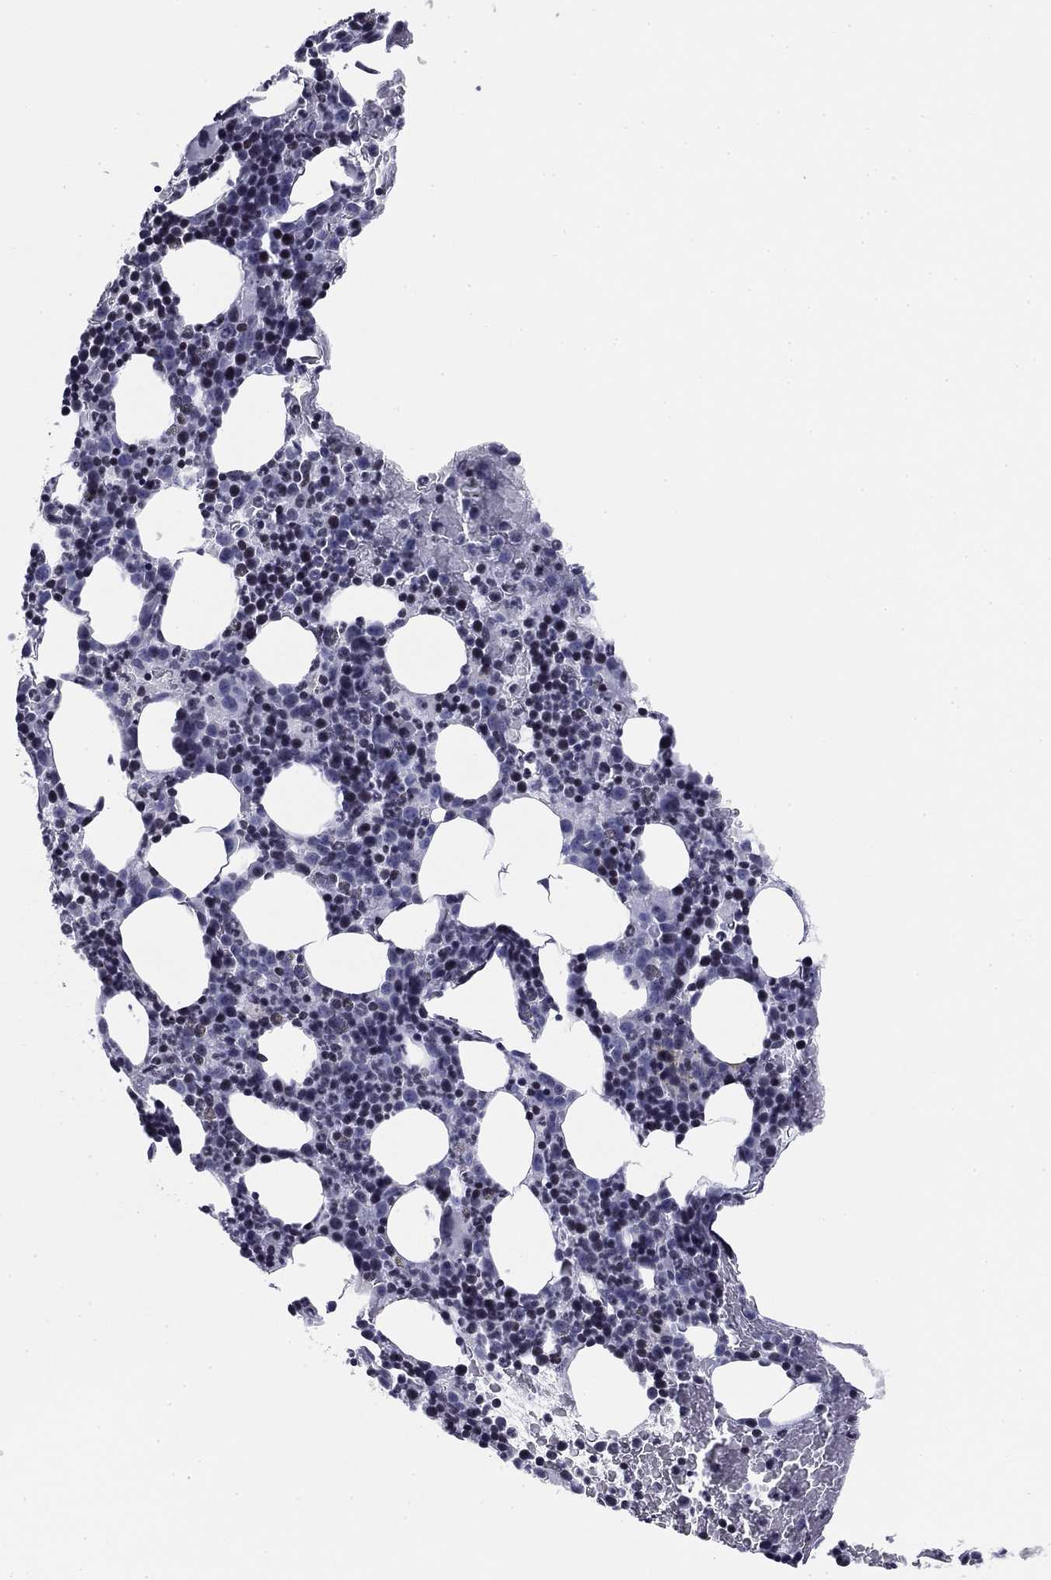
{"staining": {"intensity": "negative", "quantity": "none", "location": "none"}, "tissue": "bone marrow", "cell_type": "Hematopoietic cells", "image_type": "normal", "snomed": [{"axis": "morphology", "description": "Normal tissue, NOS"}, {"axis": "topography", "description": "Bone marrow"}], "caption": "Histopathology image shows no significant protein staining in hematopoietic cells of unremarkable bone marrow. The staining is performed using DAB brown chromogen with nuclei counter-stained in using hematoxylin.", "gene": "CCDC144A", "patient": {"sex": "male", "age": 72}}